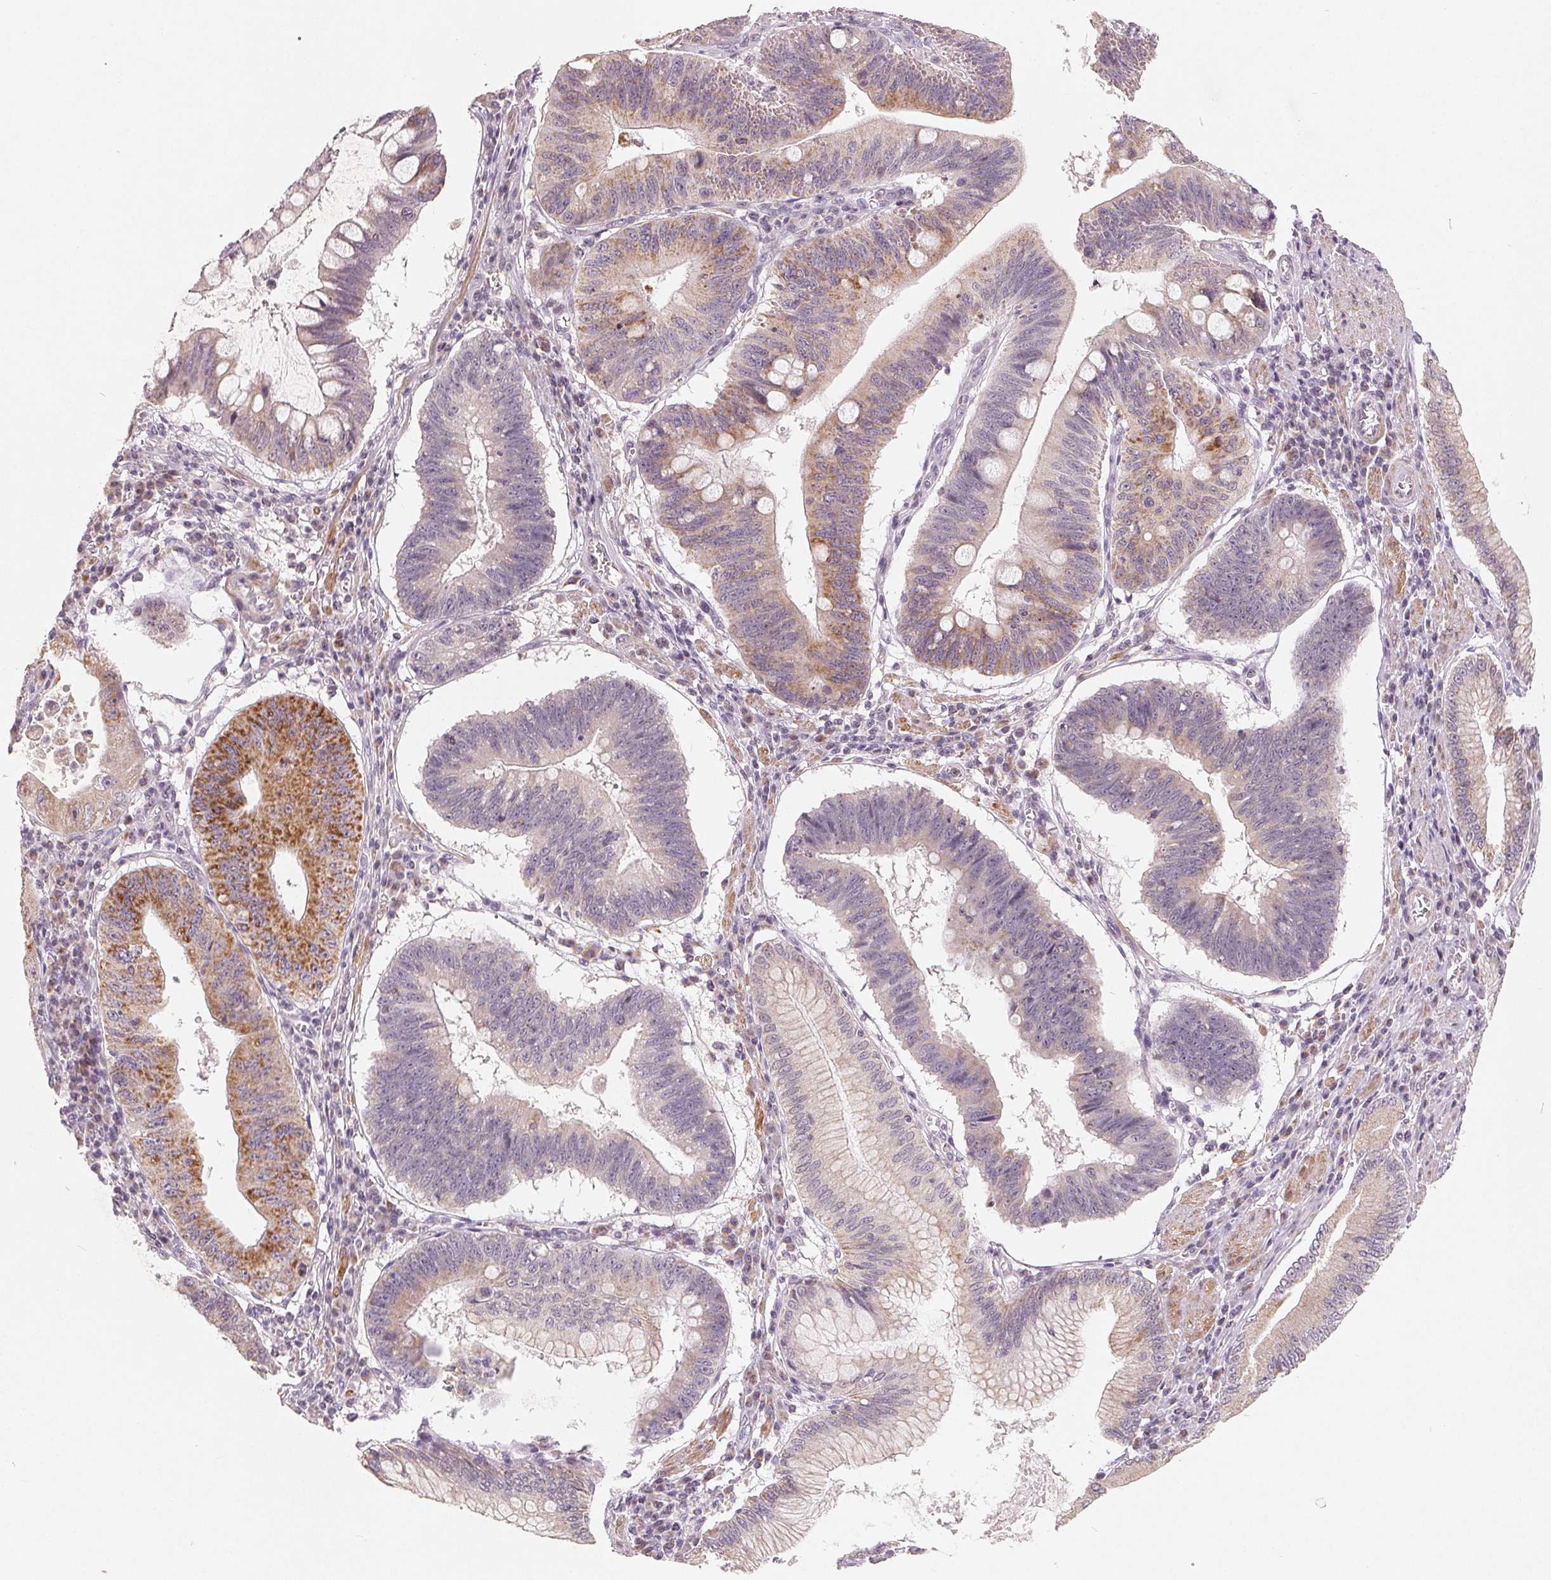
{"staining": {"intensity": "moderate", "quantity": "25%-75%", "location": "cytoplasmic/membranous"}, "tissue": "stomach cancer", "cell_type": "Tumor cells", "image_type": "cancer", "snomed": [{"axis": "morphology", "description": "Adenocarcinoma, NOS"}, {"axis": "topography", "description": "Stomach"}], "caption": "DAB immunohistochemical staining of human stomach adenocarcinoma displays moderate cytoplasmic/membranous protein staining in approximately 25%-75% of tumor cells. (DAB (3,3'-diaminobenzidine) = brown stain, brightfield microscopy at high magnification).", "gene": "GHITM", "patient": {"sex": "male", "age": 59}}